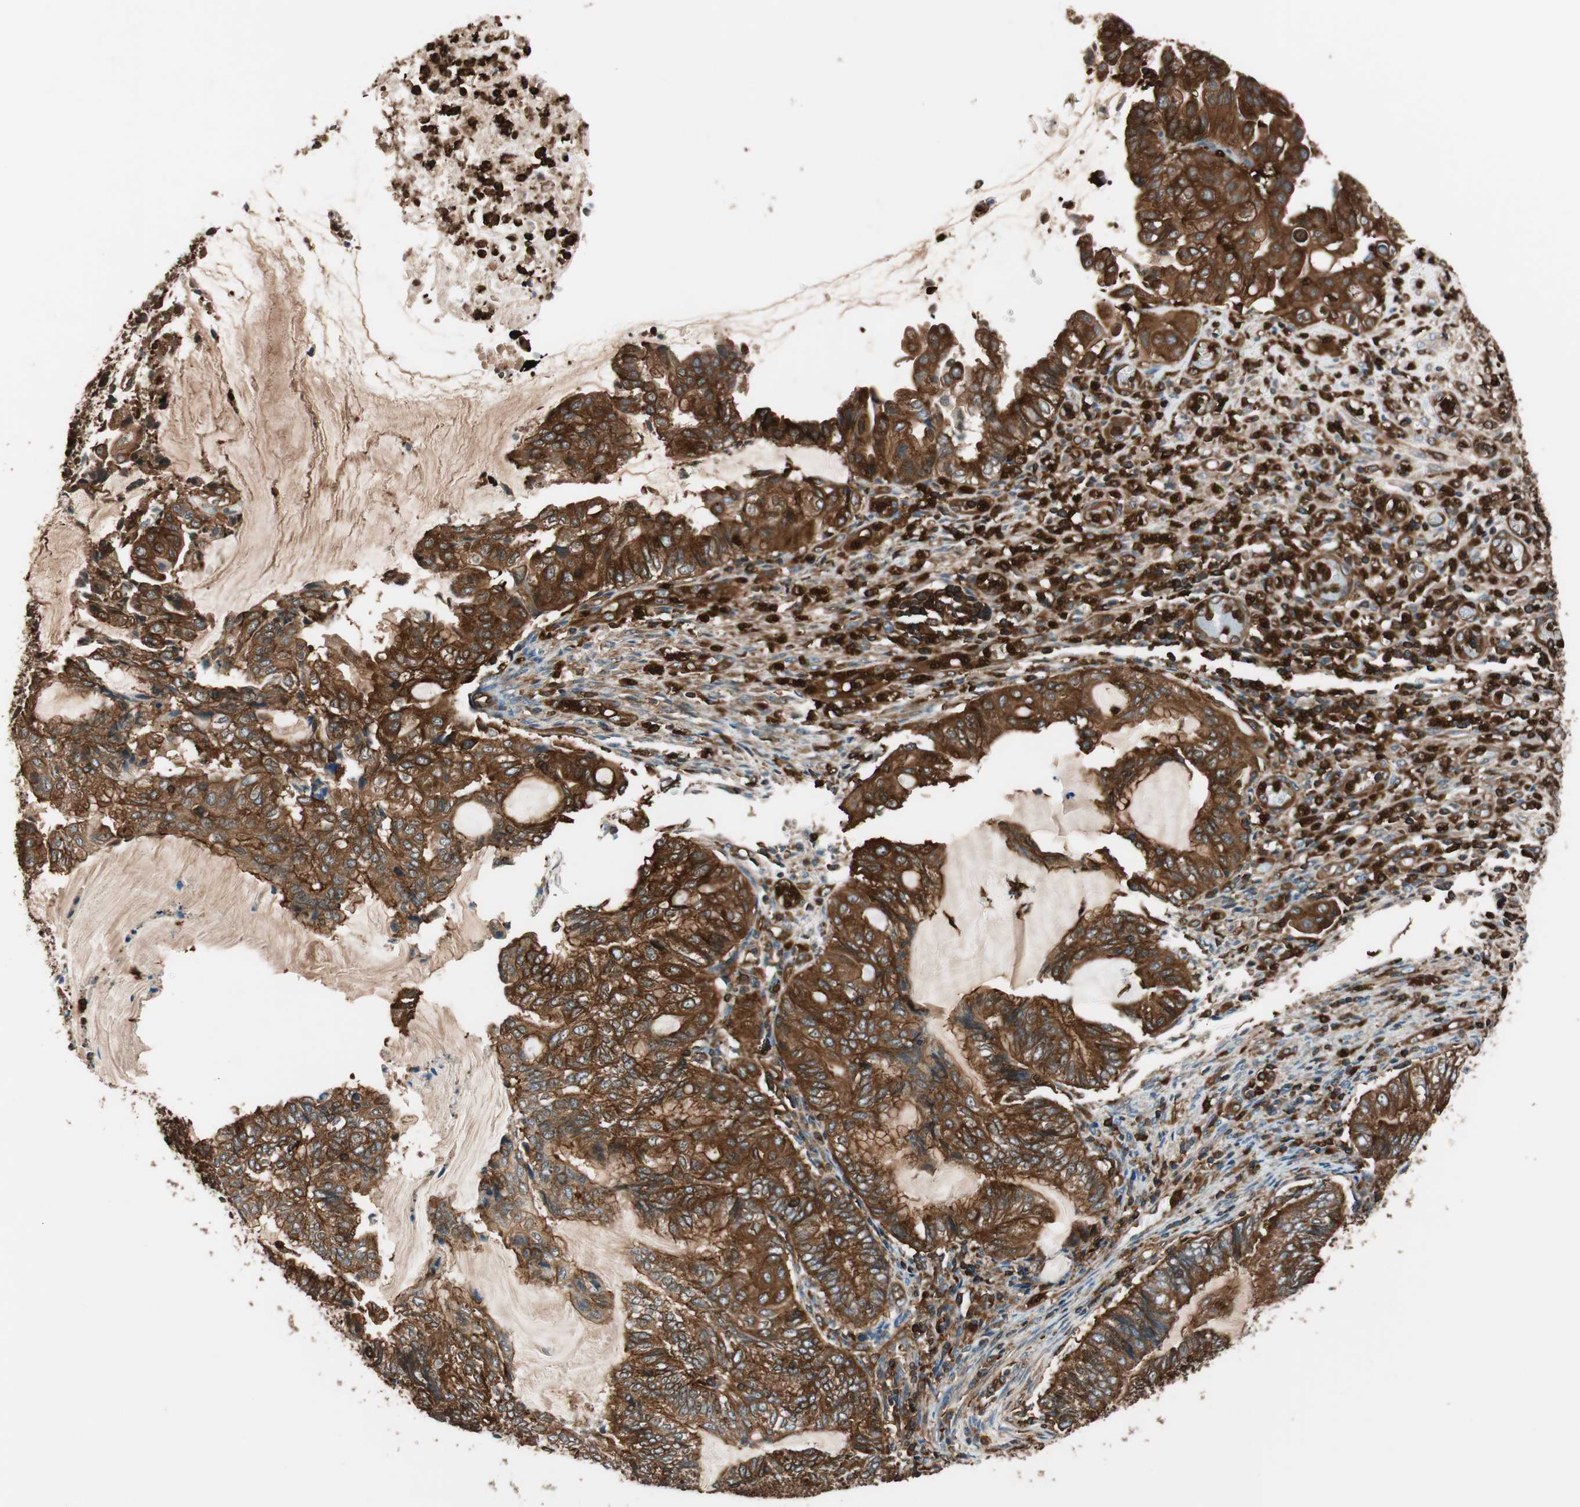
{"staining": {"intensity": "strong", "quantity": ">75%", "location": "cytoplasmic/membranous"}, "tissue": "endometrial cancer", "cell_type": "Tumor cells", "image_type": "cancer", "snomed": [{"axis": "morphology", "description": "Adenocarcinoma, NOS"}, {"axis": "topography", "description": "Uterus"}, {"axis": "topography", "description": "Endometrium"}], "caption": "Tumor cells reveal high levels of strong cytoplasmic/membranous staining in approximately >75% of cells in endometrial cancer.", "gene": "VASP", "patient": {"sex": "female", "age": 70}}